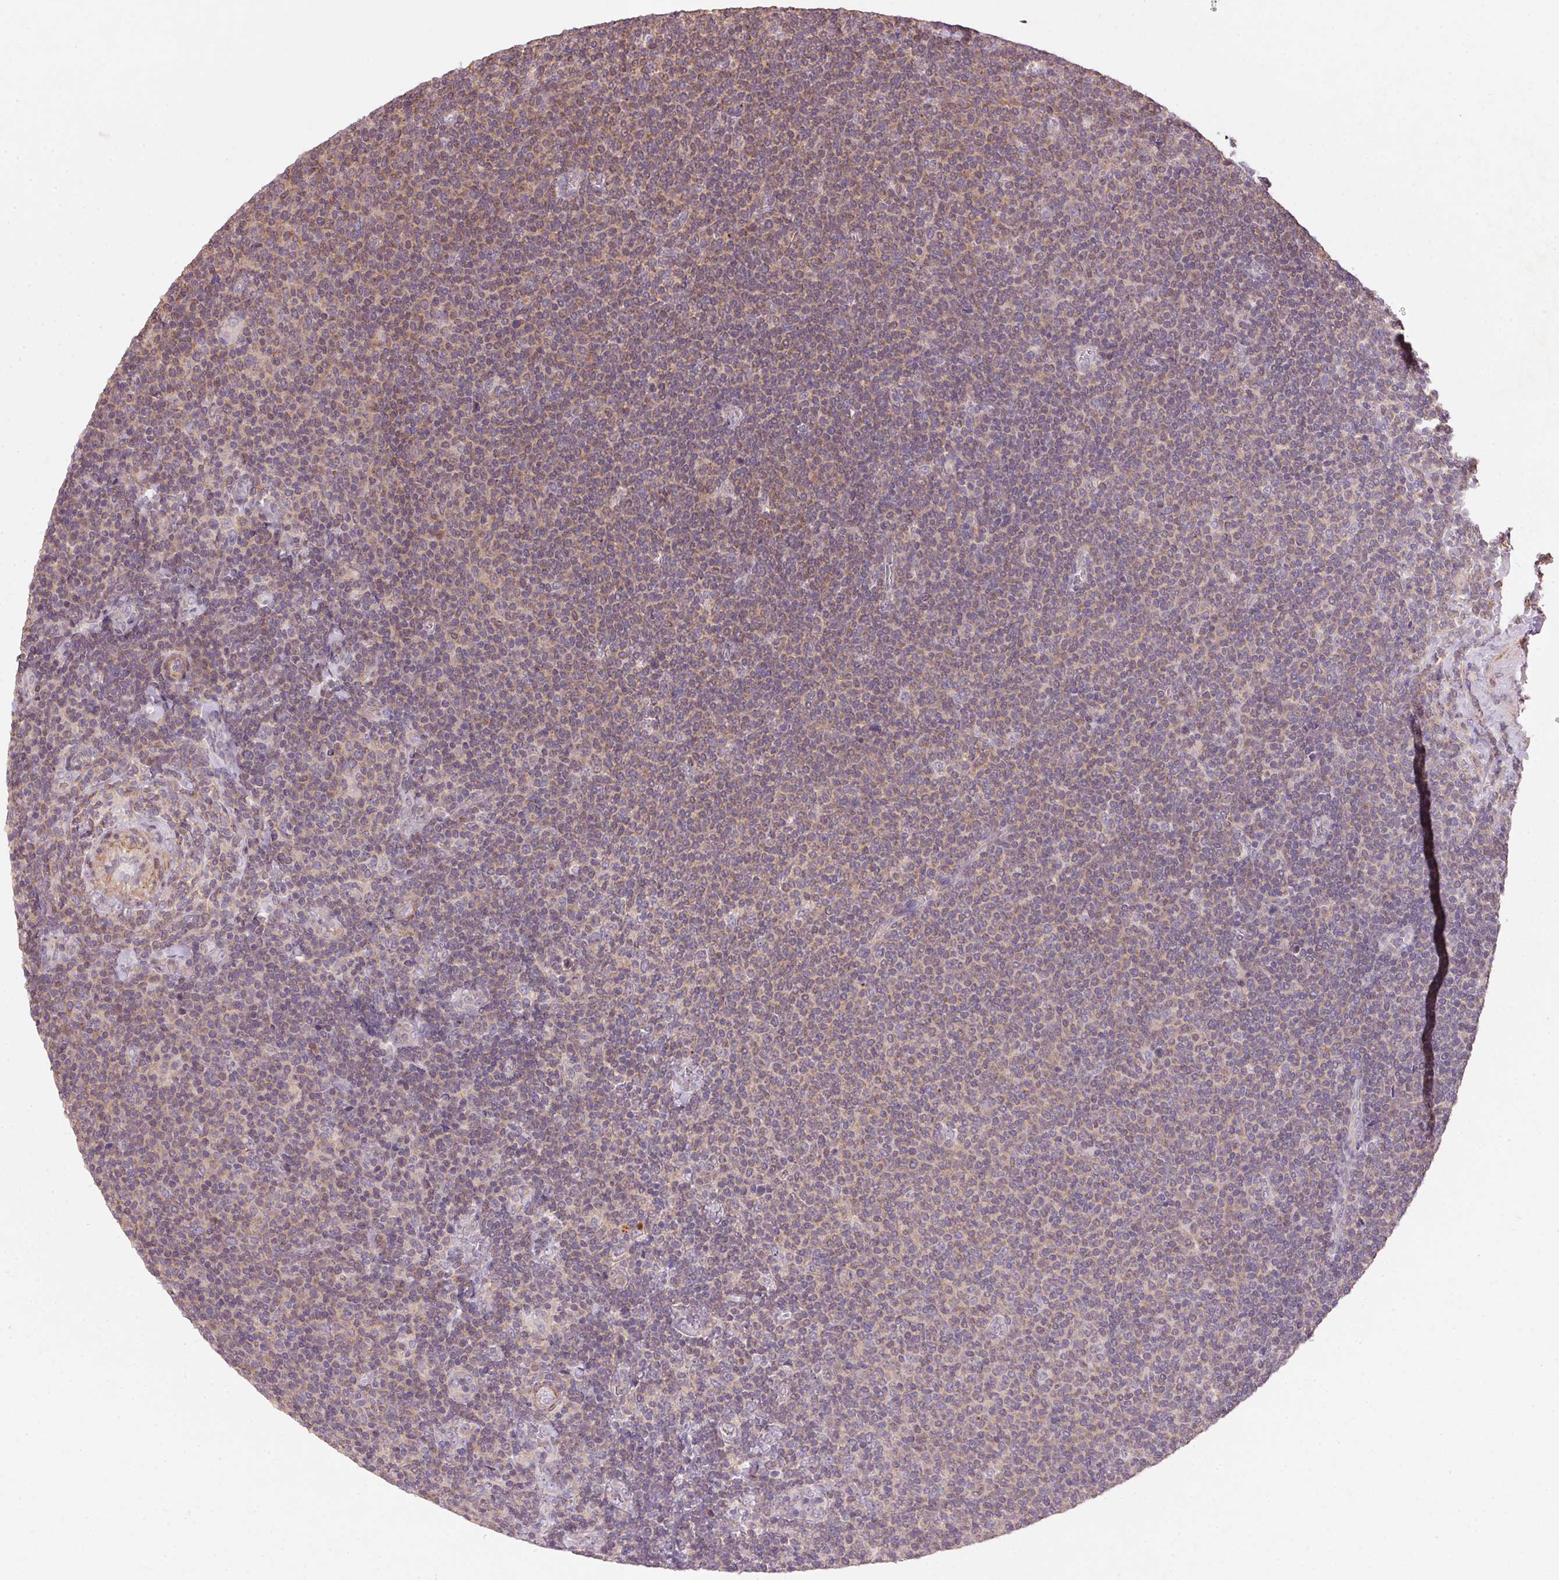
{"staining": {"intensity": "weak", "quantity": "25%-75%", "location": "cytoplasmic/membranous"}, "tissue": "lymphoma", "cell_type": "Tumor cells", "image_type": "cancer", "snomed": [{"axis": "morphology", "description": "Malignant lymphoma, non-Hodgkin's type, Low grade"}, {"axis": "topography", "description": "Lymph node"}], "caption": "Immunohistochemical staining of human malignant lymphoma, non-Hodgkin's type (low-grade) displays low levels of weak cytoplasmic/membranous expression in approximately 25%-75% of tumor cells.", "gene": "KCNK15", "patient": {"sex": "male", "age": 52}}